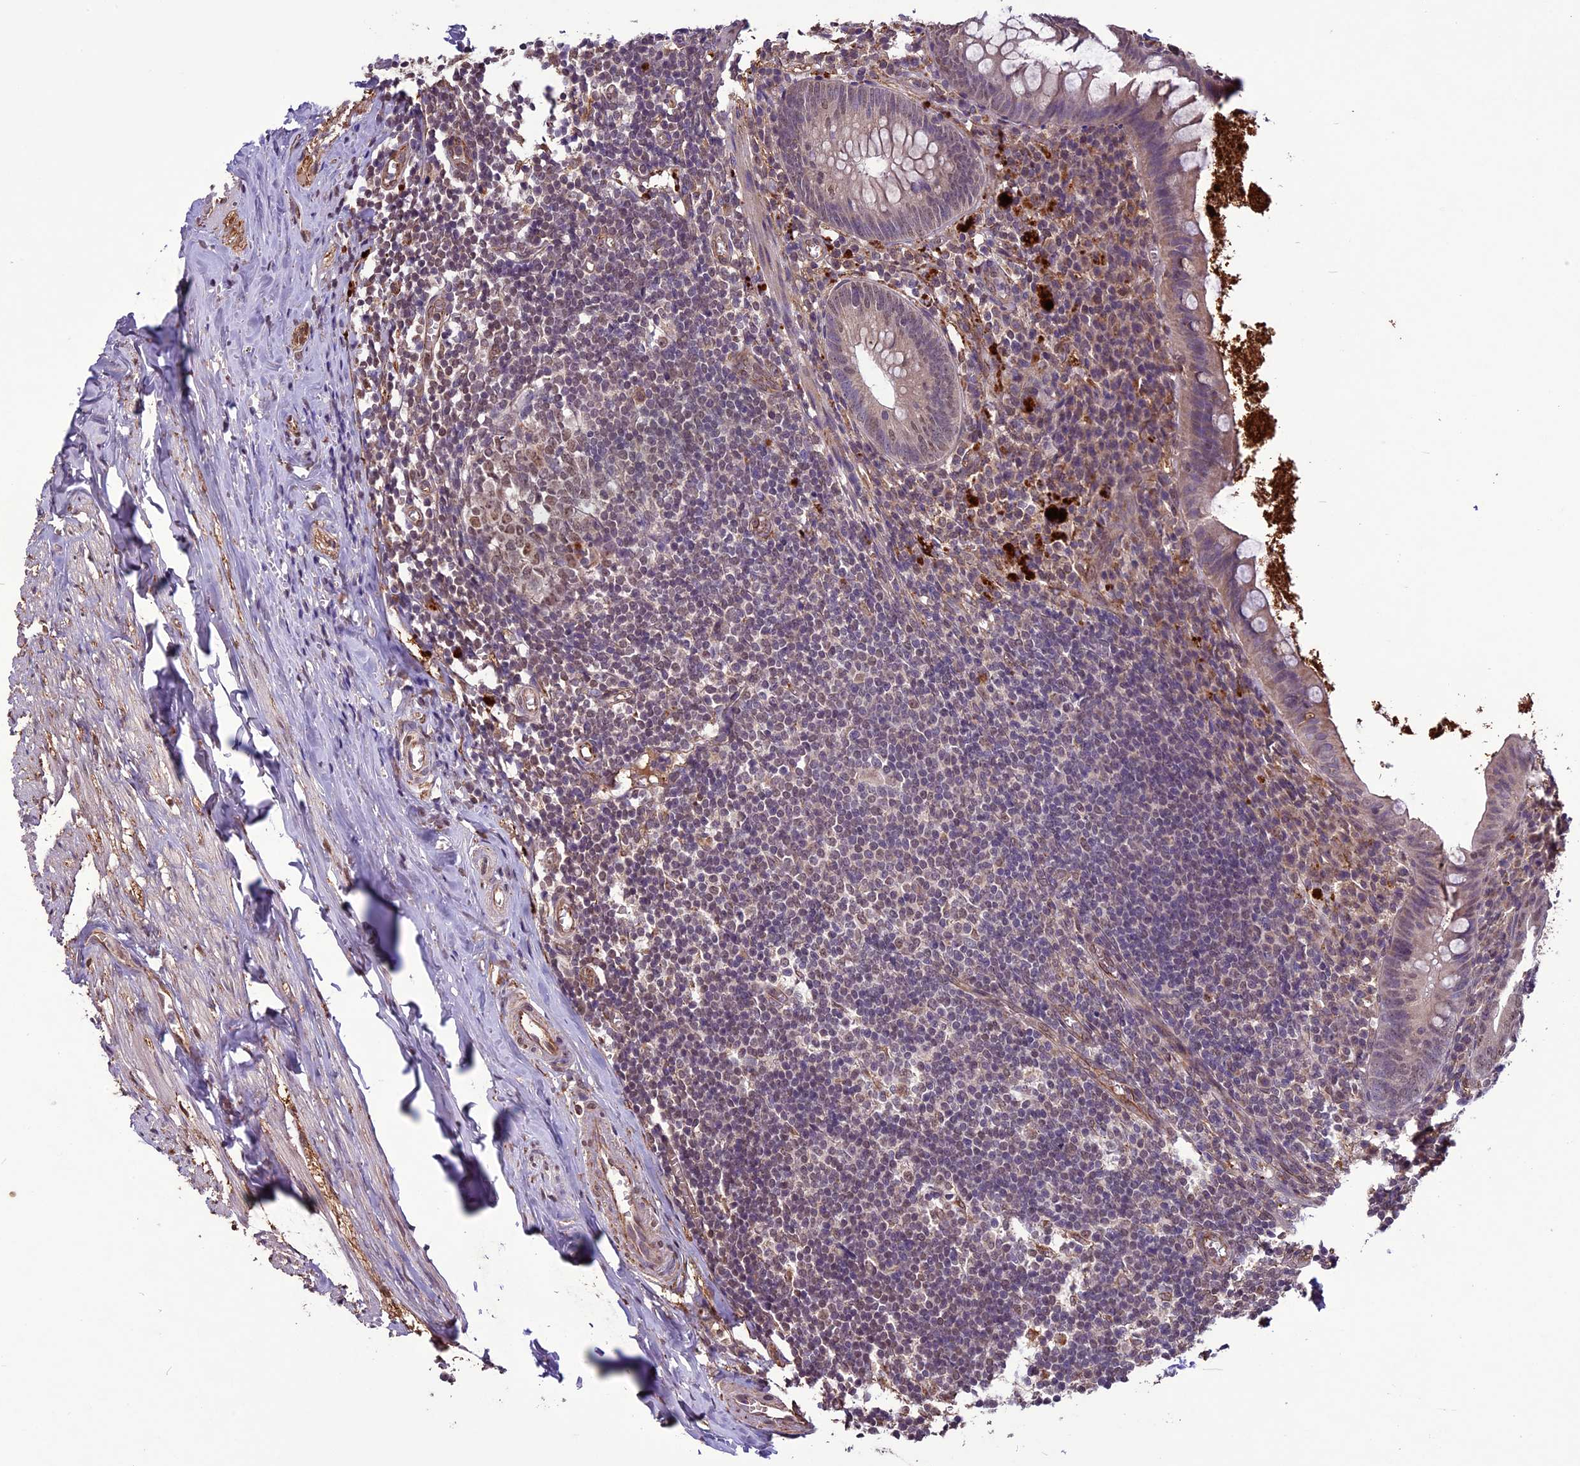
{"staining": {"intensity": "weak", "quantity": "25%-75%", "location": "nuclear"}, "tissue": "appendix", "cell_type": "Glandular cells", "image_type": "normal", "snomed": [{"axis": "morphology", "description": "Normal tissue, NOS"}, {"axis": "topography", "description": "Appendix"}], "caption": "Human appendix stained for a protein (brown) reveals weak nuclear positive expression in about 25%-75% of glandular cells.", "gene": "C3orf70", "patient": {"sex": "female", "age": 51}}